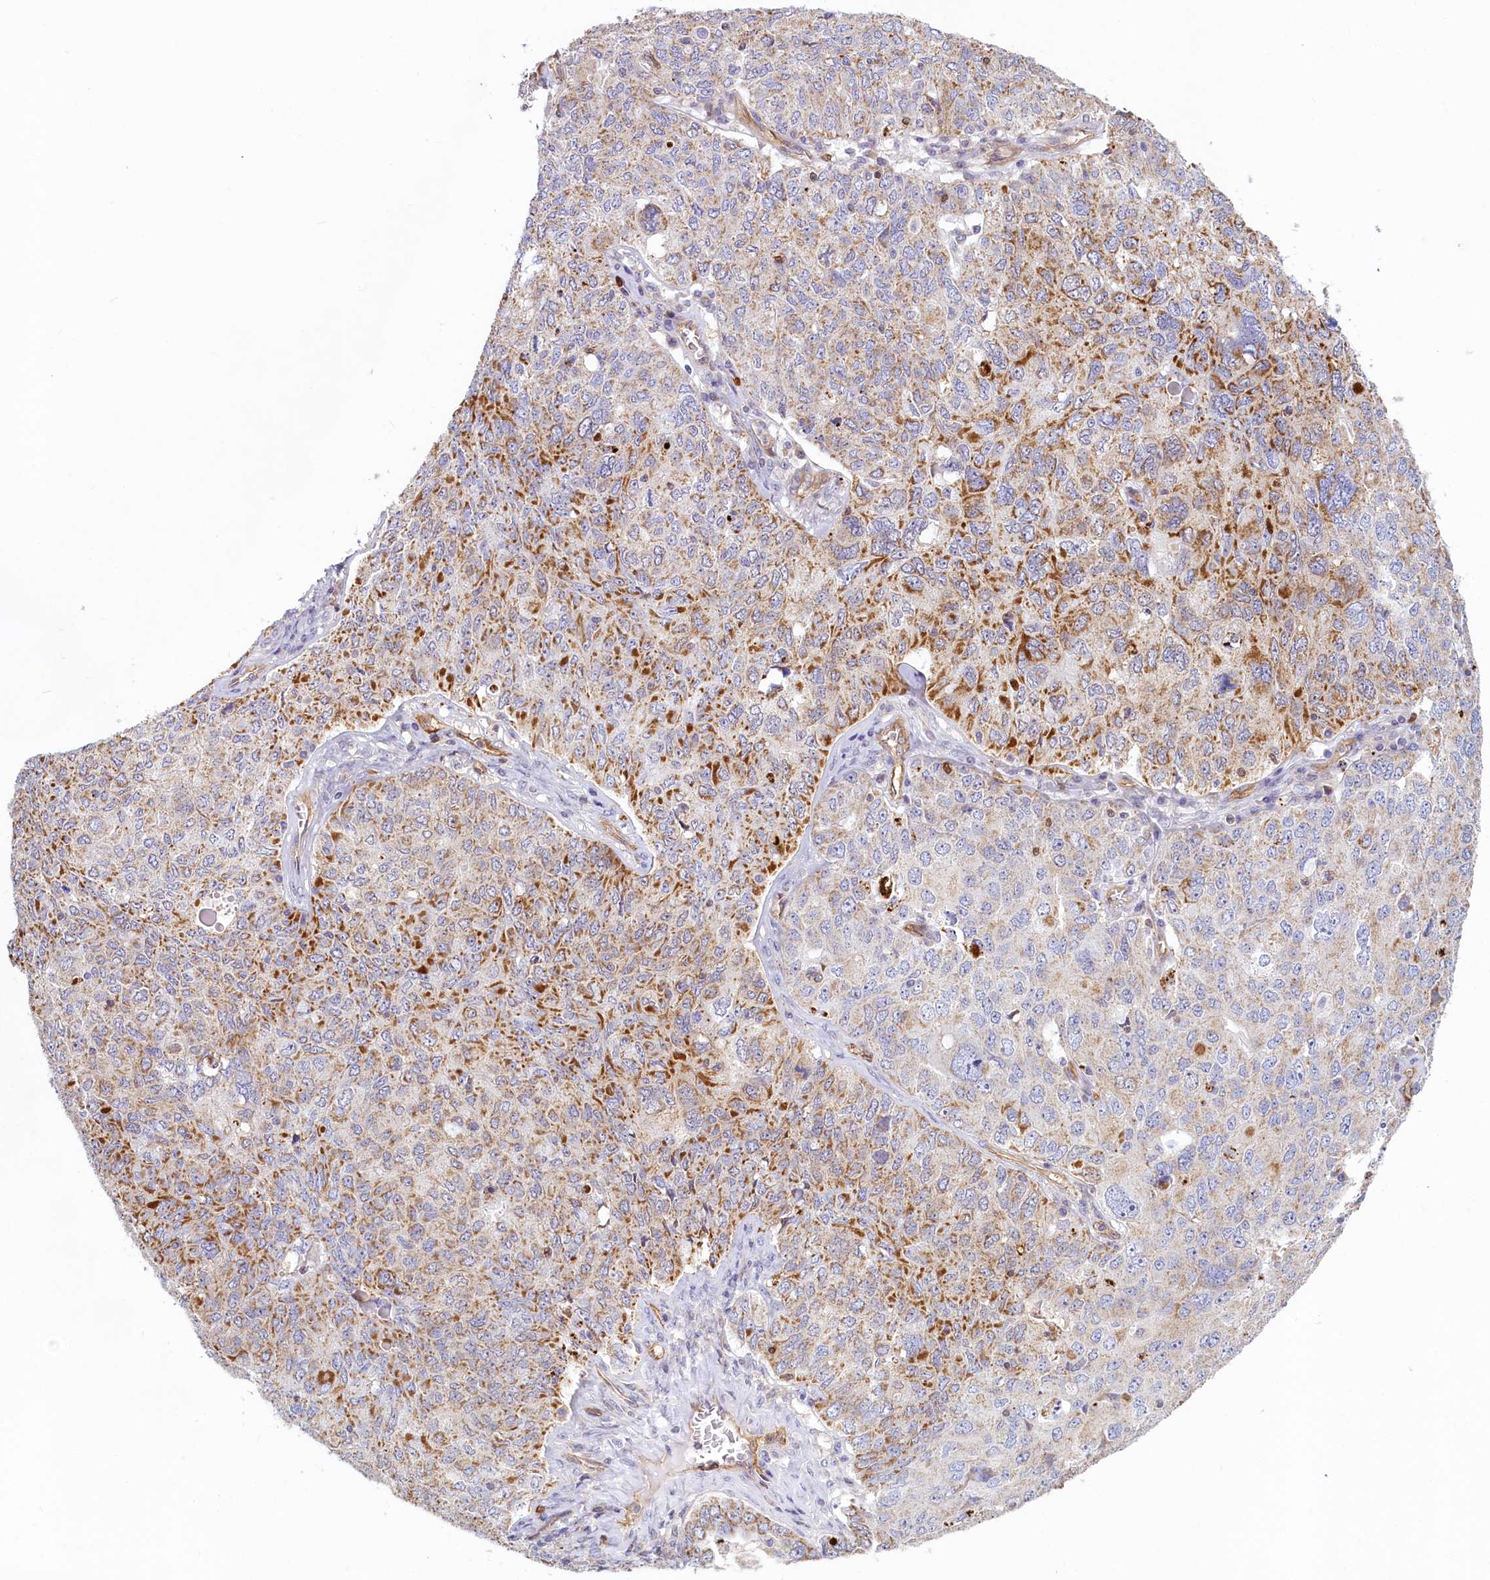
{"staining": {"intensity": "moderate", "quantity": "25%-75%", "location": "cytoplasmic/membranous"}, "tissue": "ovarian cancer", "cell_type": "Tumor cells", "image_type": "cancer", "snomed": [{"axis": "morphology", "description": "Carcinoma, endometroid"}, {"axis": "topography", "description": "Ovary"}], "caption": "A micrograph of ovarian cancer stained for a protein reveals moderate cytoplasmic/membranous brown staining in tumor cells.", "gene": "LMOD3", "patient": {"sex": "female", "age": 62}}